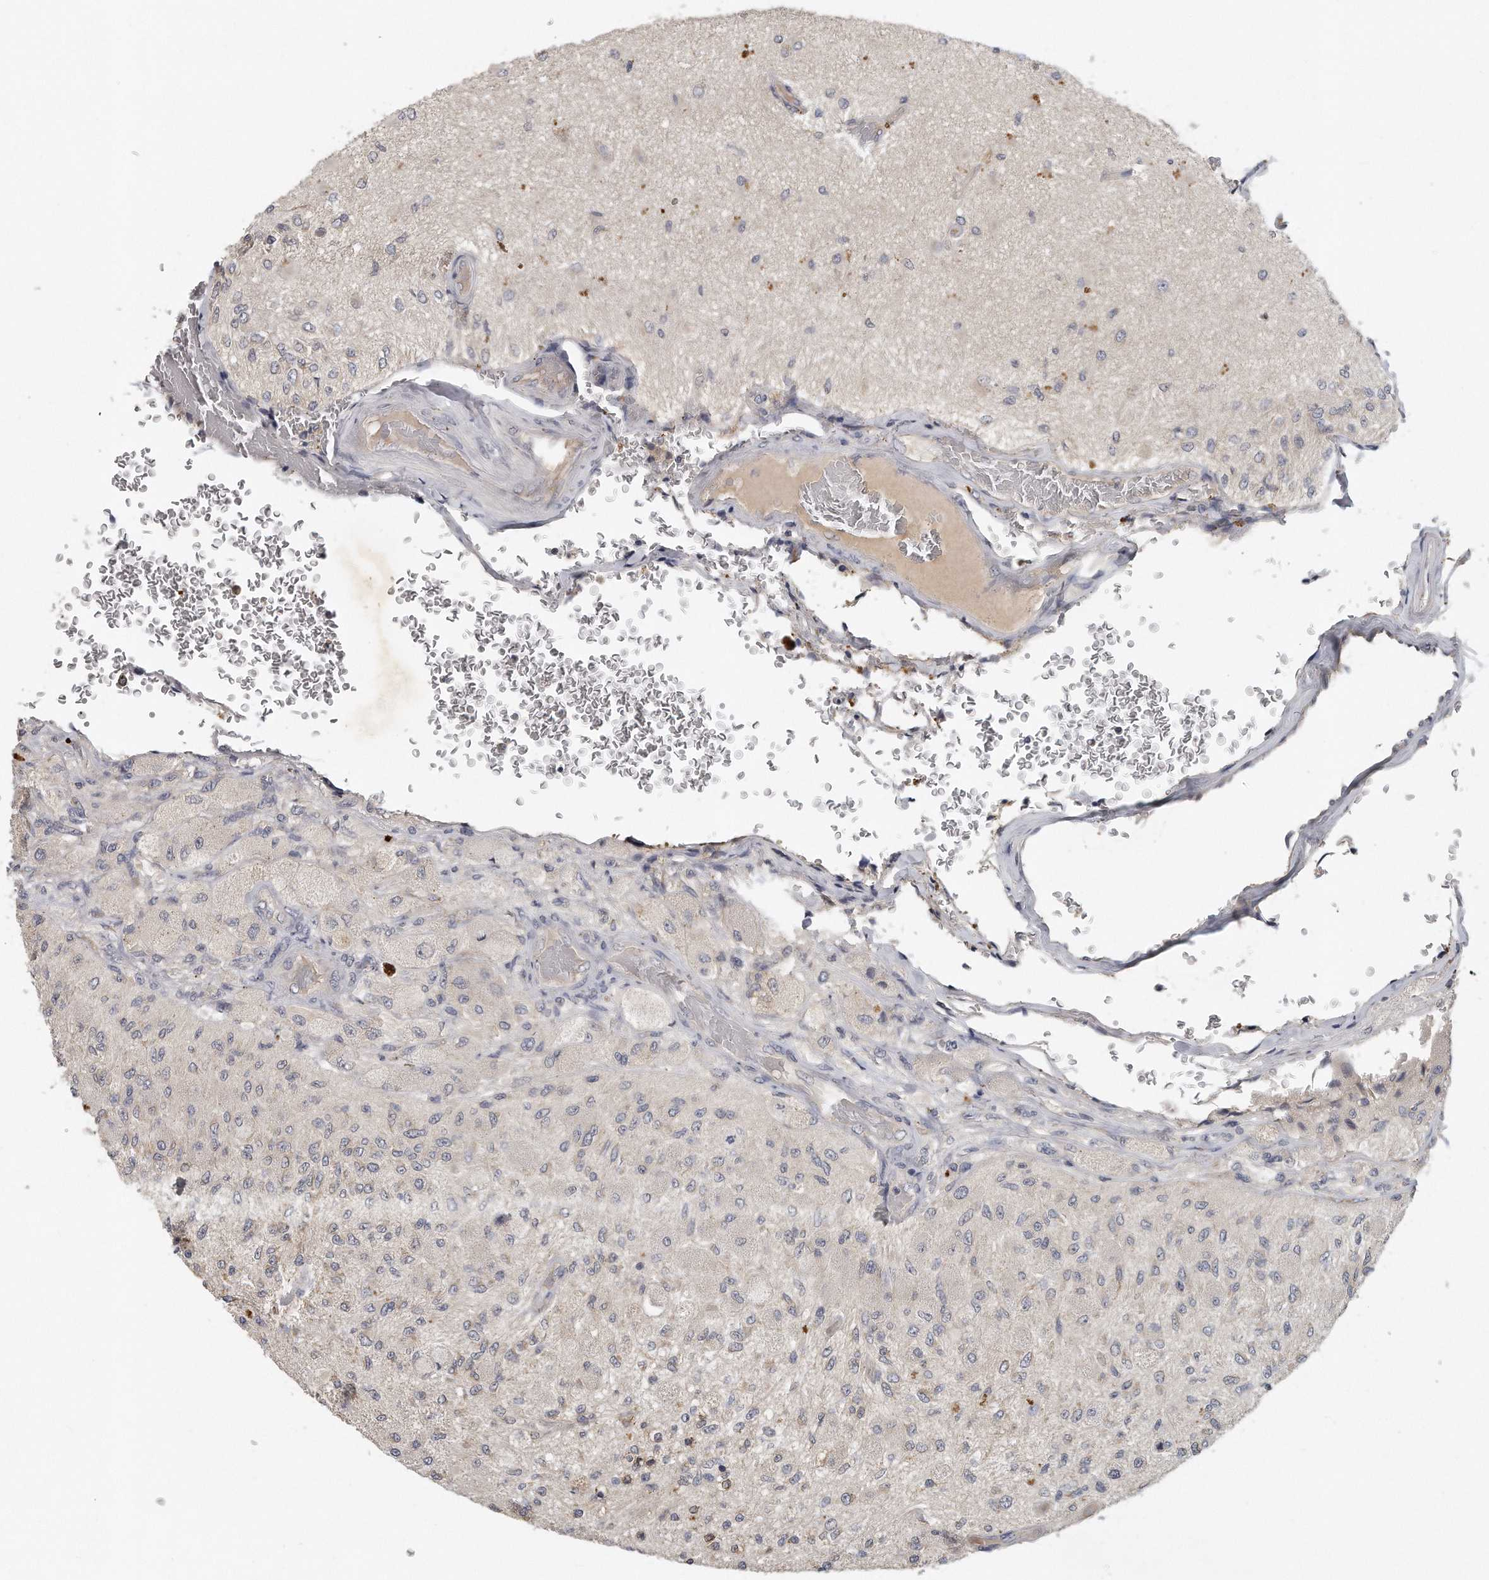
{"staining": {"intensity": "negative", "quantity": "none", "location": "none"}, "tissue": "glioma", "cell_type": "Tumor cells", "image_type": "cancer", "snomed": [{"axis": "morphology", "description": "Normal tissue, NOS"}, {"axis": "morphology", "description": "Glioma, malignant, High grade"}, {"axis": "topography", "description": "Cerebral cortex"}], "caption": "IHC of human malignant high-grade glioma reveals no staining in tumor cells.", "gene": "TRAPPC14", "patient": {"sex": "male", "age": 77}}